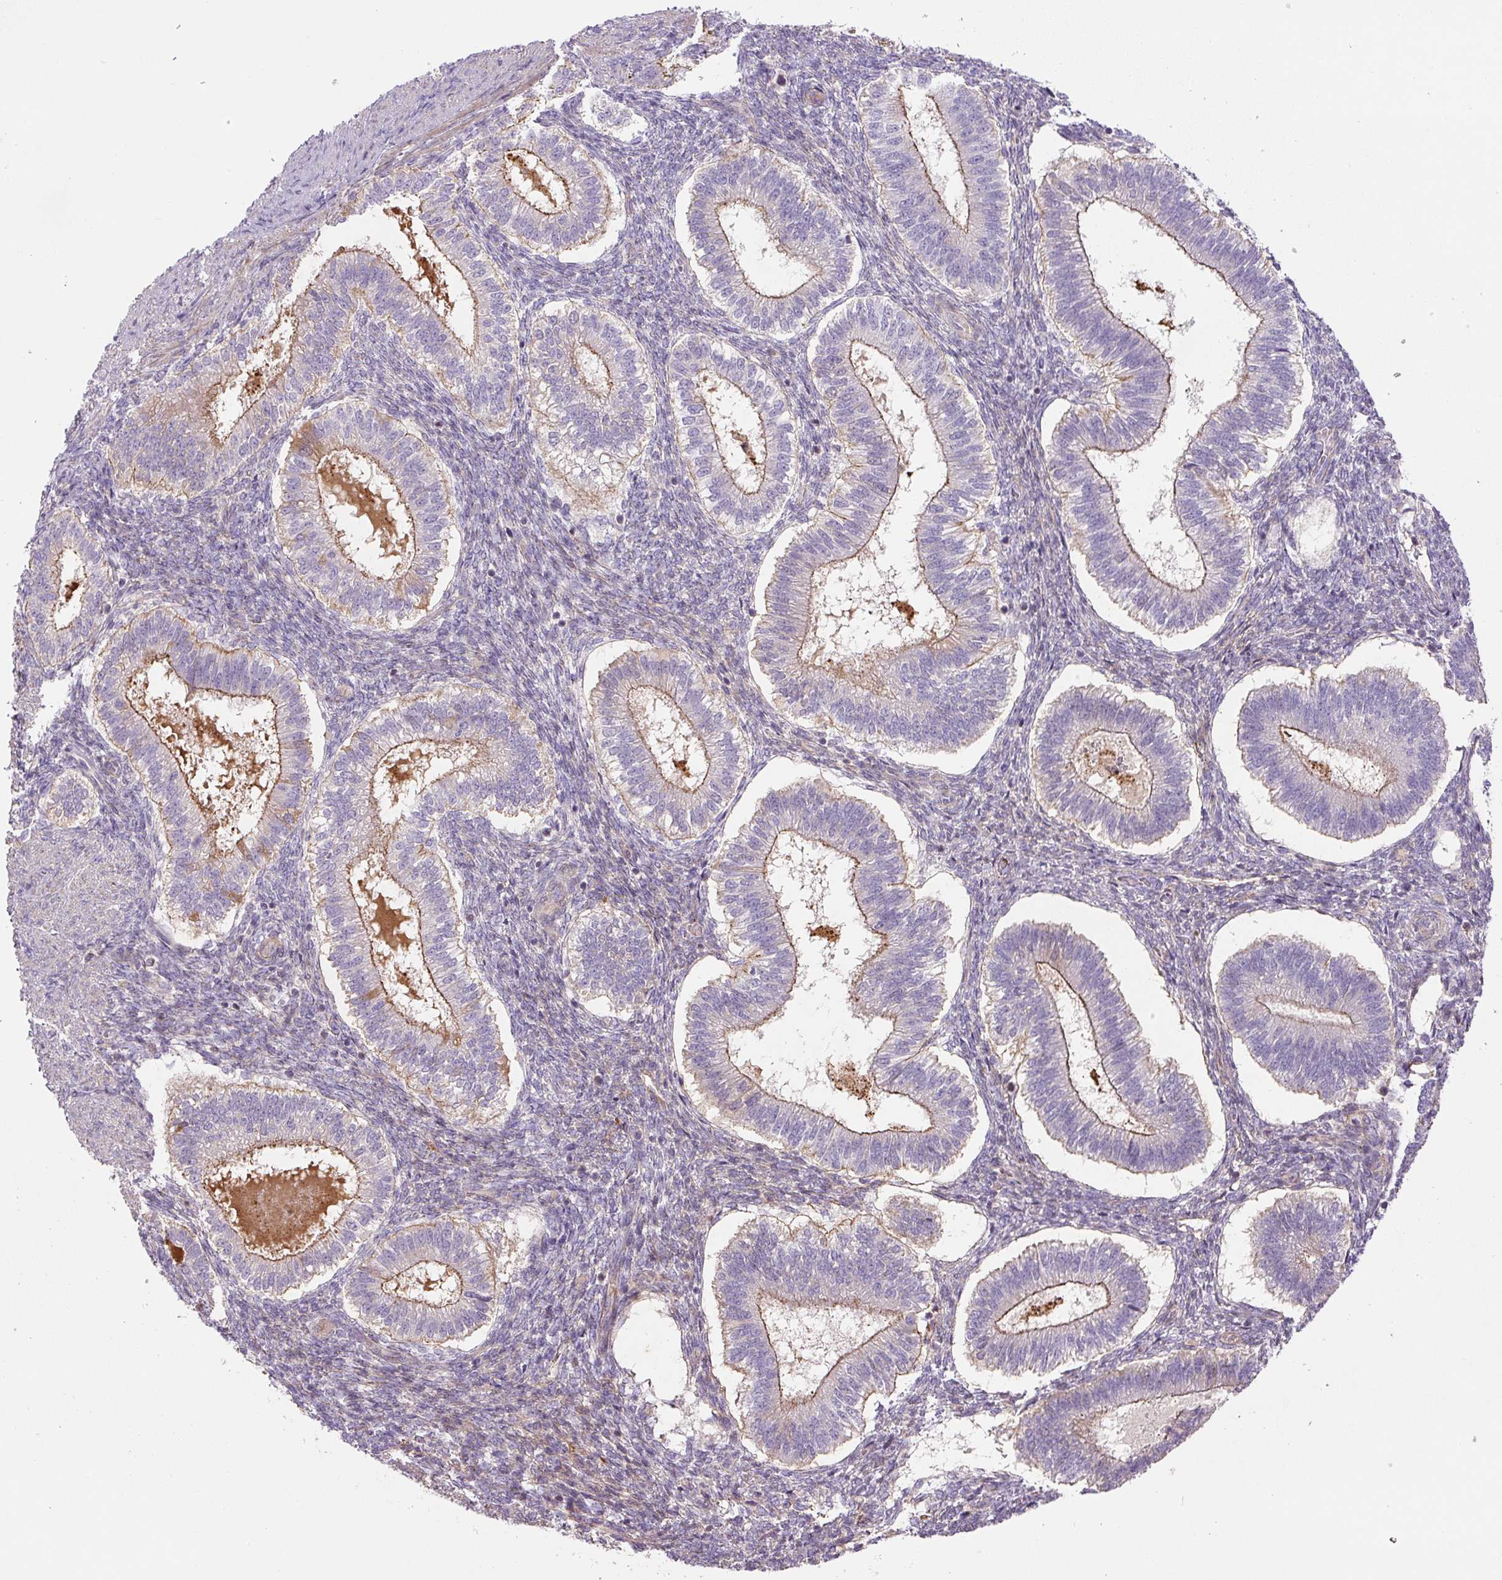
{"staining": {"intensity": "negative", "quantity": "none", "location": "none"}, "tissue": "endometrium", "cell_type": "Cells in endometrial stroma", "image_type": "normal", "snomed": [{"axis": "morphology", "description": "Normal tissue, NOS"}, {"axis": "topography", "description": "Endometrium"}], "caption": "This image is of normal endometrium stained with immunohistochemistry to label a protein in brown with the nuclei are counter-stained blue. There is no staining in cells in endometrial stroma. (Stains: DAB (3,3'-diaminobenzidine) IHC with hematoxylin counter stain, Microscopy: brightfield microscopy at high magnification).", "gene": "CCNI2", "patient": {"sex": "female", "age": 25}}